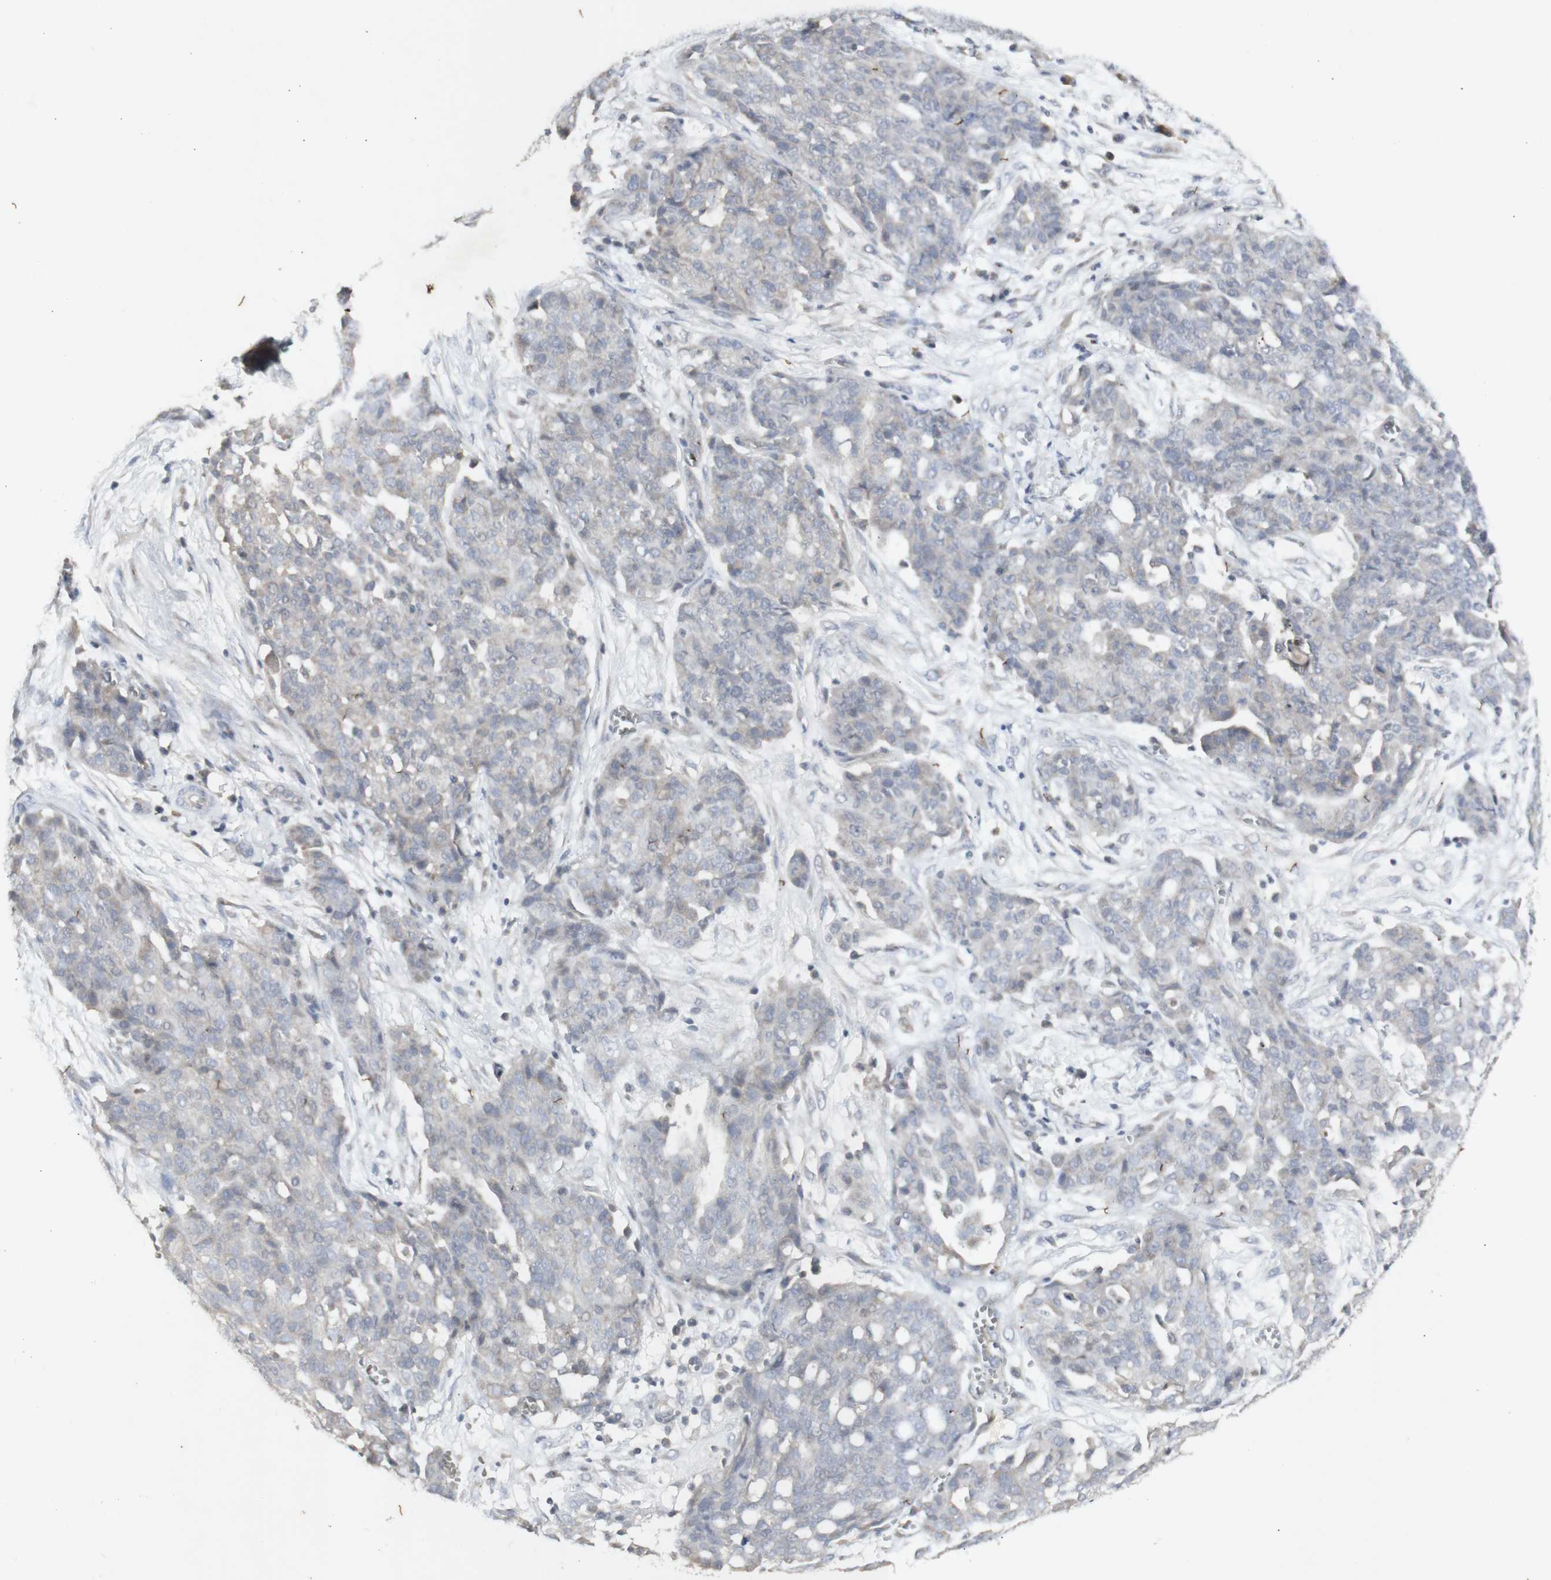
{"staining": {"intensity": "weak", "quantity": ">75%", "location": "cytoplasmic/membranous"}, "tissue": "ovarian cancer", "cell_type": "Tumor cells", "image_type": "cancer", "snomed": [{"axis": "morphology", "description": "Cystadenocarcinoma, serous, NOS"}, {"axis": "topography", "description": "Soft tissue"}, {"axis": "topography", "description": "Ovary"}], "caption": "The photomicrograph displays staining of ovarian cancer, revealing weak cytoplasmic/membranous protein staining (brown color) within tumor cells.", "gene": "INS", "patient": {"sex": "female", "age": 57}}